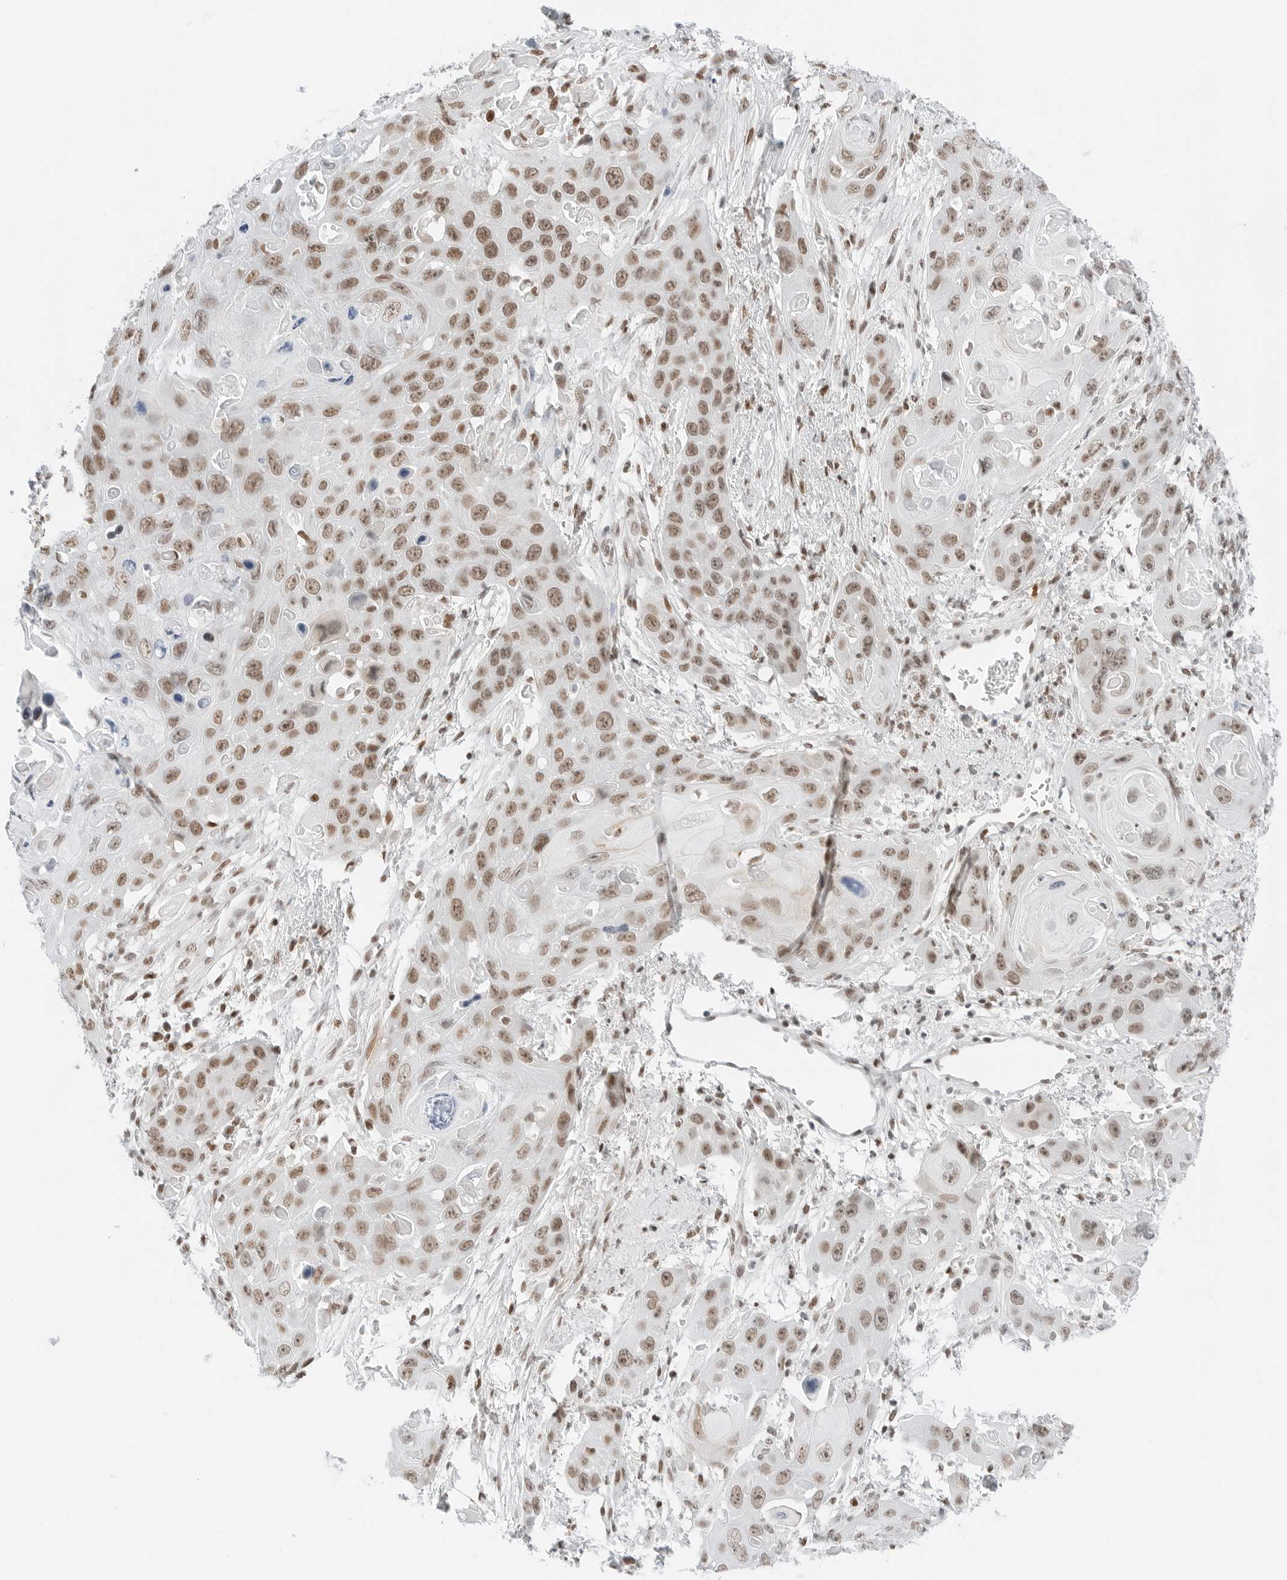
{"staining": {"intensity": "moderate", "quantity": ">75%", "location": "nuclear"}, "tissue": "skin cancer", "cell_type": "Tumor cells", "image_type": "cancer", "snomed": [{"axis": "morphology", "description": "Squamous cell carcinoma, NOS"}, {"axis": "topography", "description": "Skin"}], "caption": "Immunohistochemistry (IHC) (DAB) staining of human skin cancer displays moderate nuclear protein staining in approximately >75% of tumor cells.", "gene": "CRTC2", "patient": {"sex": "male", "age": 55}}